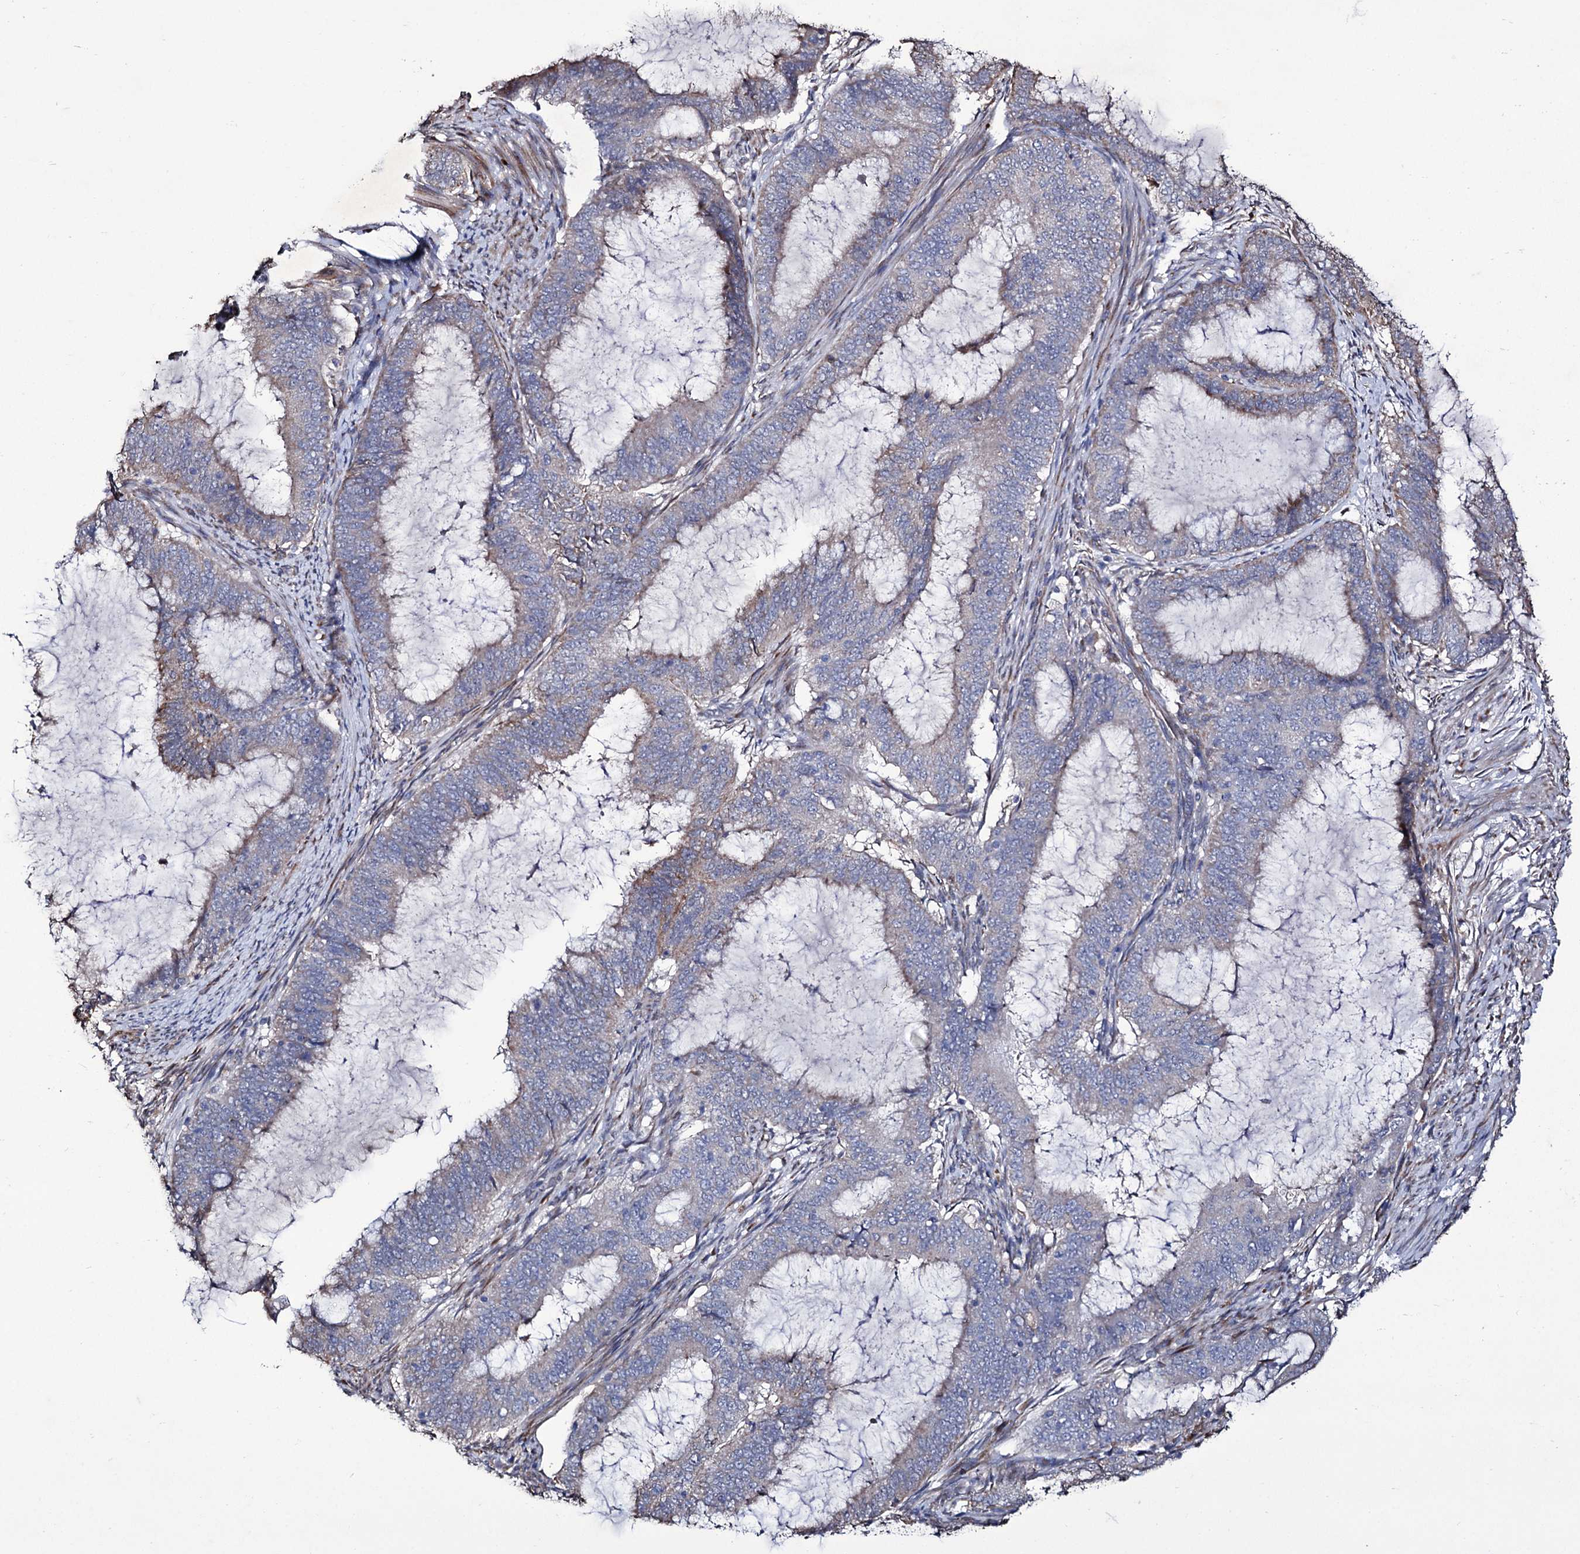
{"staining": {"intensity": "weak", "quantity": "<25%", "location": "cytoplasmic/membranous"}, "tissue": "endometrial cancer", "cell_type": "Tumor cells", "image_type": "cancer", "snomed": [{"axis": "morphology", "description": "Adenocarcinoma, NOS"}, {"axis": "topography", "description": "Endometrium"}], "caption": "IHC image of neoplastic tissue: human endometrial cancer (adenocarcinoma) stained with DAB displays no significant protein staining in tumor cells.", "gene": "TUBGCP5", "patient": {"sex": "female", "age": 51}}